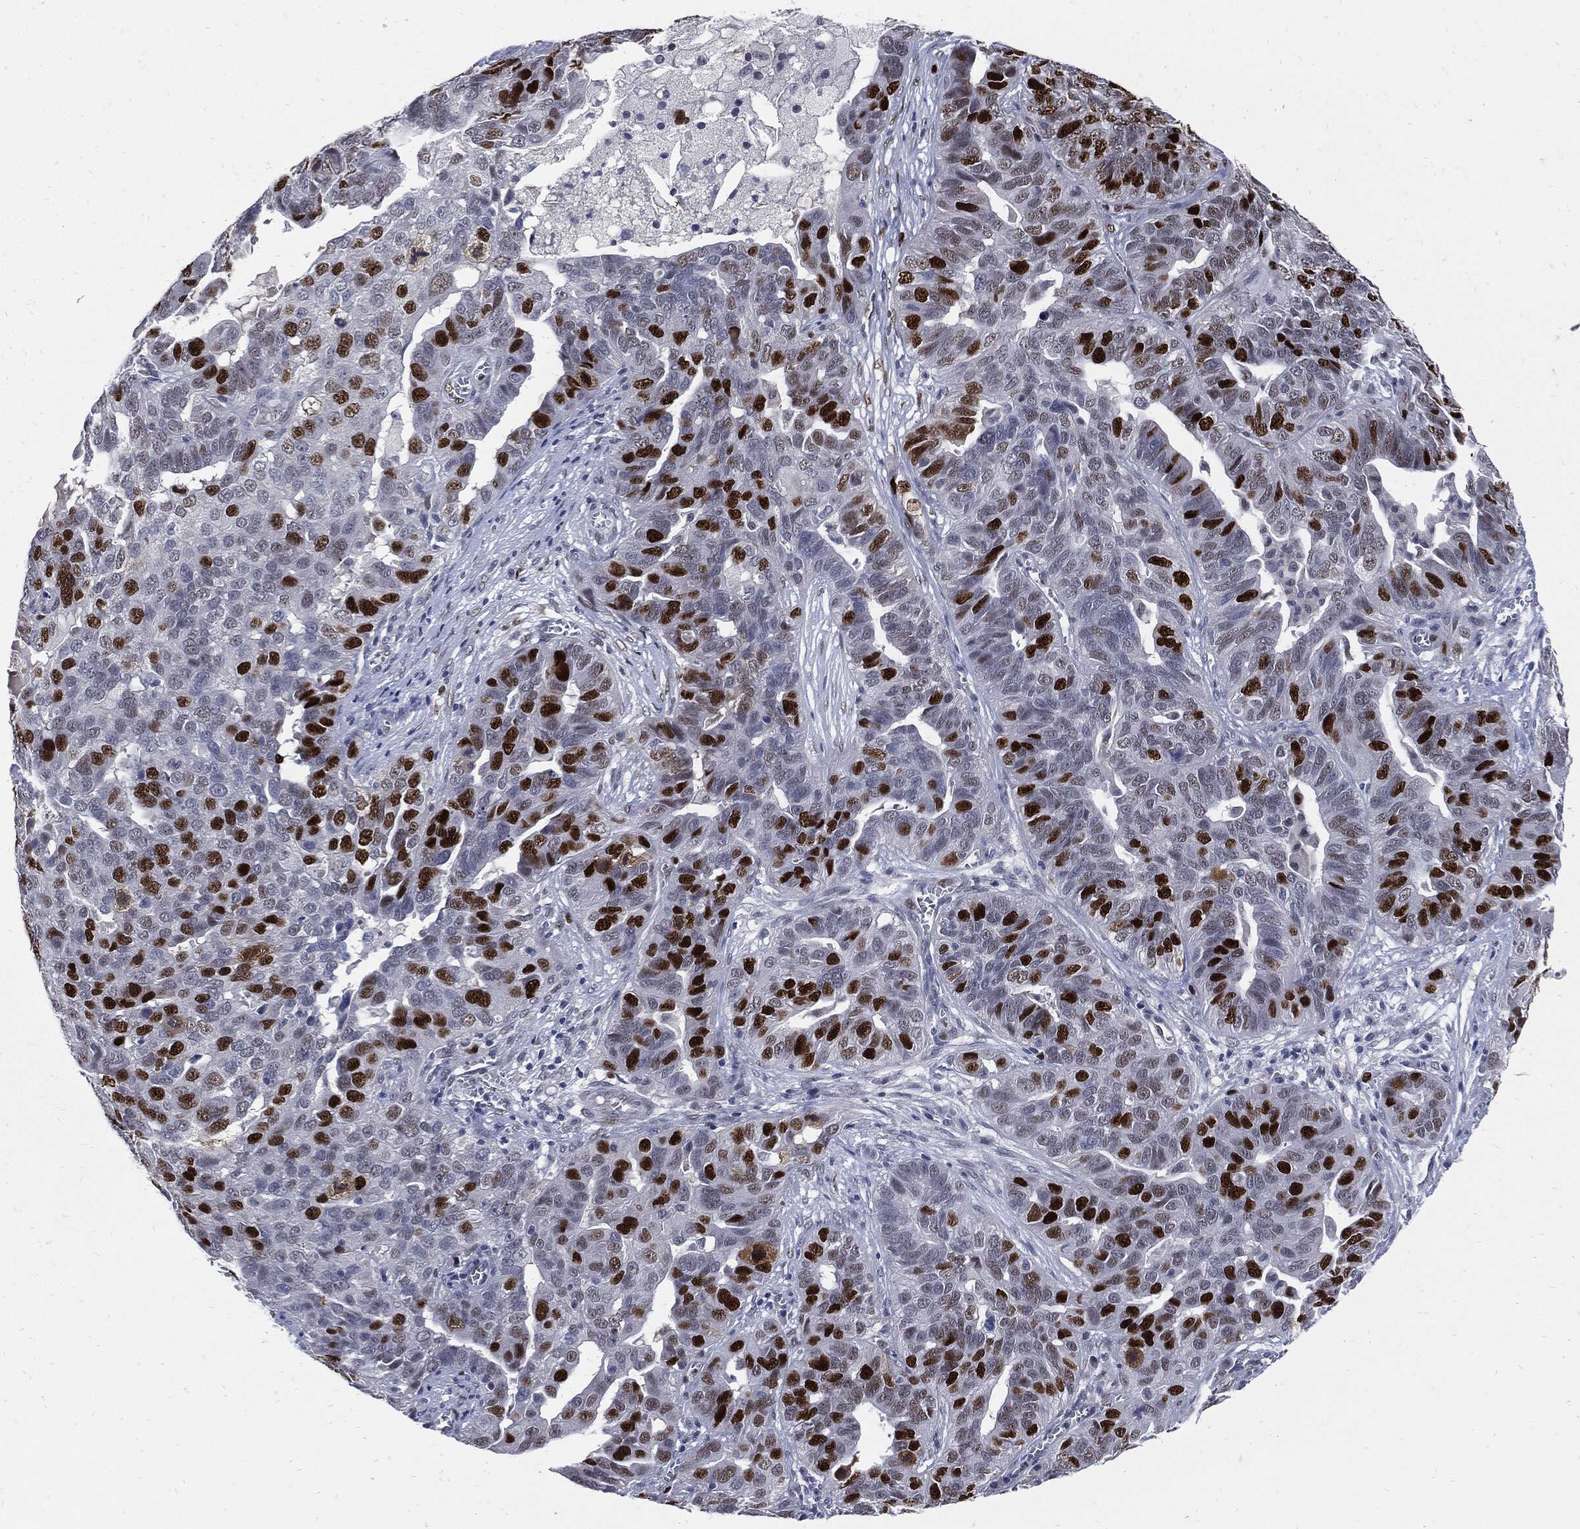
{"staining": {"intensity": "strong", "quantity": "25%-75%", "location": "nuclear"}, "tissue": "ovarian cancer", "cell_type": "Tumor cells", "image_type": "cancer", "snomed": [{"axis": "morphology", "description": "Carcinoma, endometroid"}, {"axis": "topography", "description": "Soft tissue"}, {"axis": "topography", "description": "Ovary"}], "caption": "Human endometroid carcinoma (ovarian) stained for a protein (brown) exhibits strong nuclear positive expression in about 25%-75% of tumor cells.", "gene": "NBN", "patient": {"sex": "female", "age": 52}}